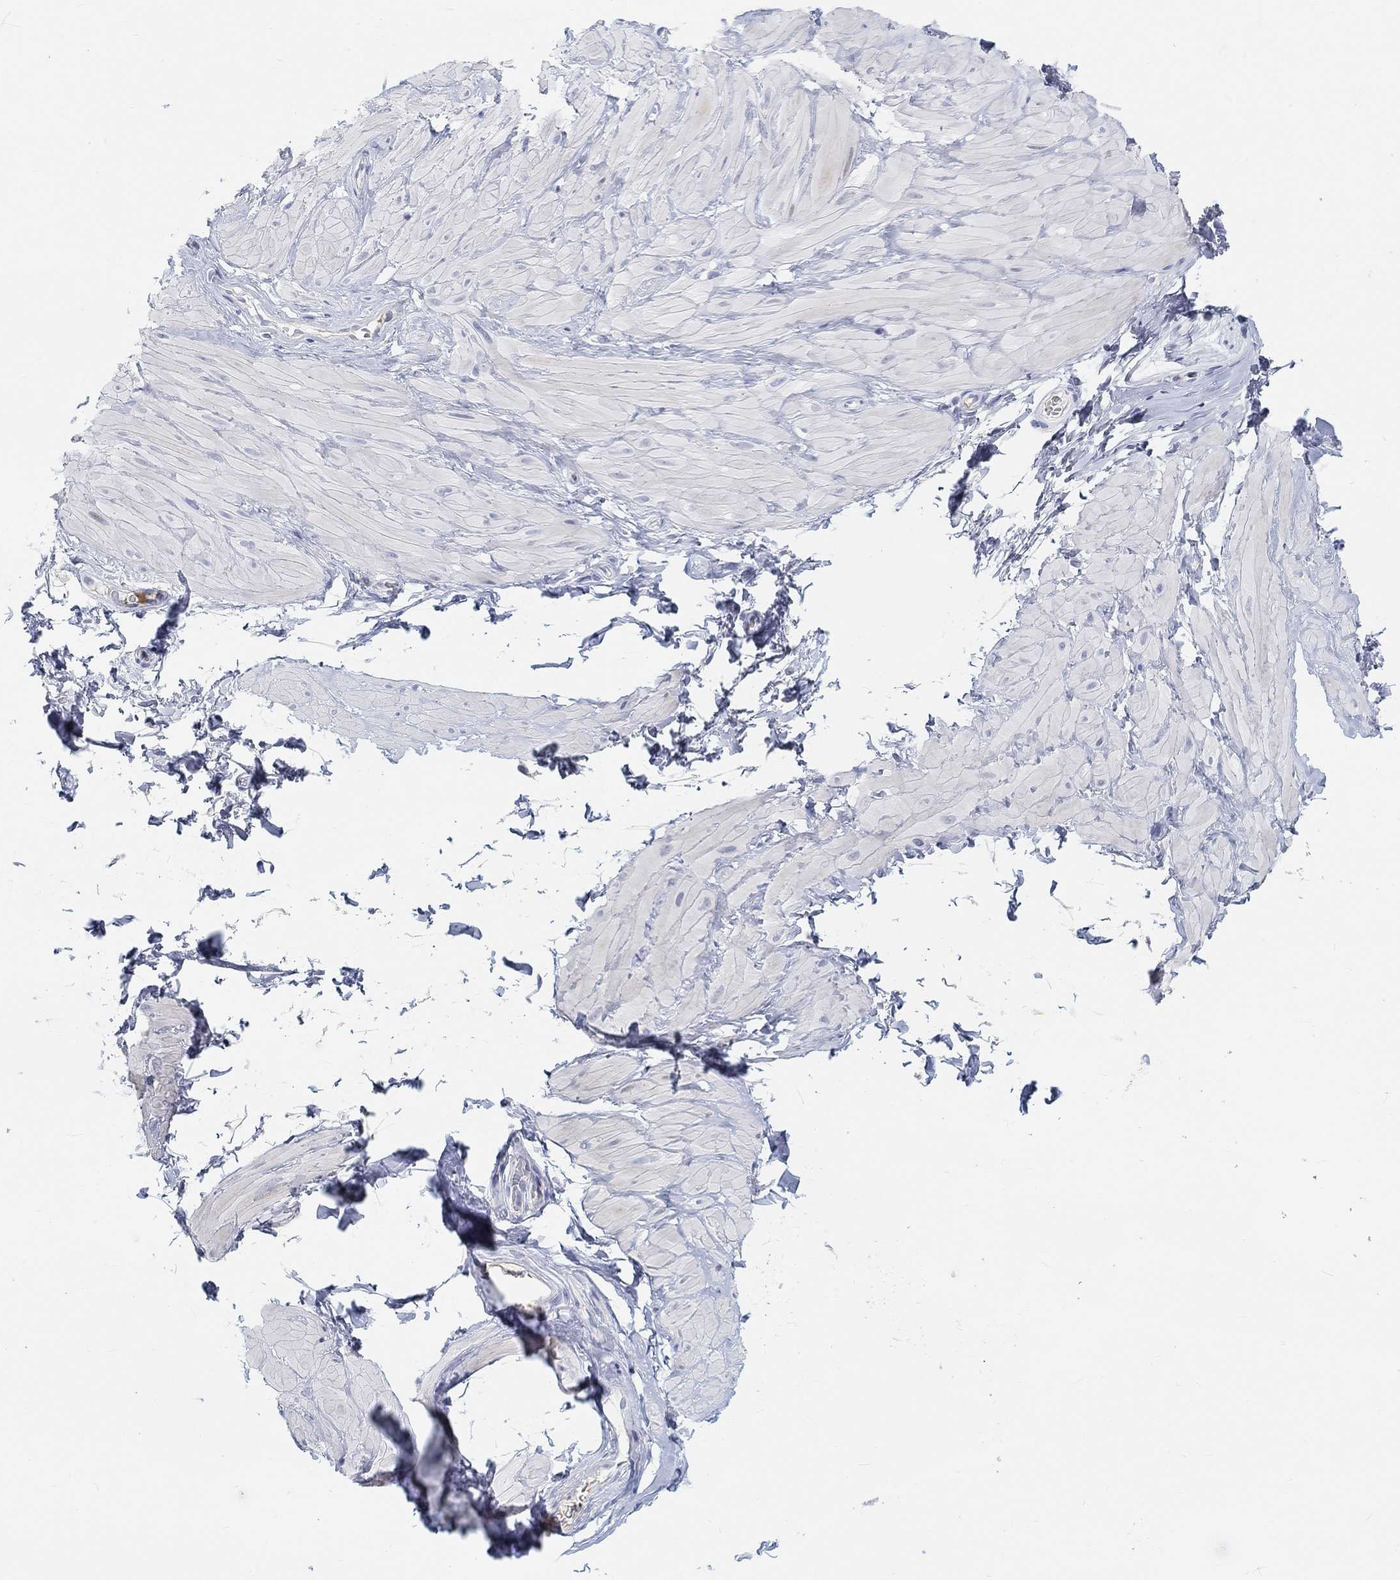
{"staining": {"intensity": "negative", "quantity": "none", "location": "none"}, "tissue": "adipose tissue", "cell_type": "Adipocytes", "image_type": "normal", "snomed": [{"axis": "morphology", "description": "Normal tissue, NOS"}, {"axis": "topography", "description": "Smooth muscle"}, {"axis": "topography", "description": "Peripheral nerve tissue"}], "caption": "This histopathology image is of benign adipose tissue stained with immunohistochemistry (IHC) to label a protein in brown with the nuclei are counter-stained blue. There is no expression in adipocytes. (IHC, brightfield microscopy, high magnification).", "gene": "SNTG2", "patient": {"sex": "male", "age": 22}}